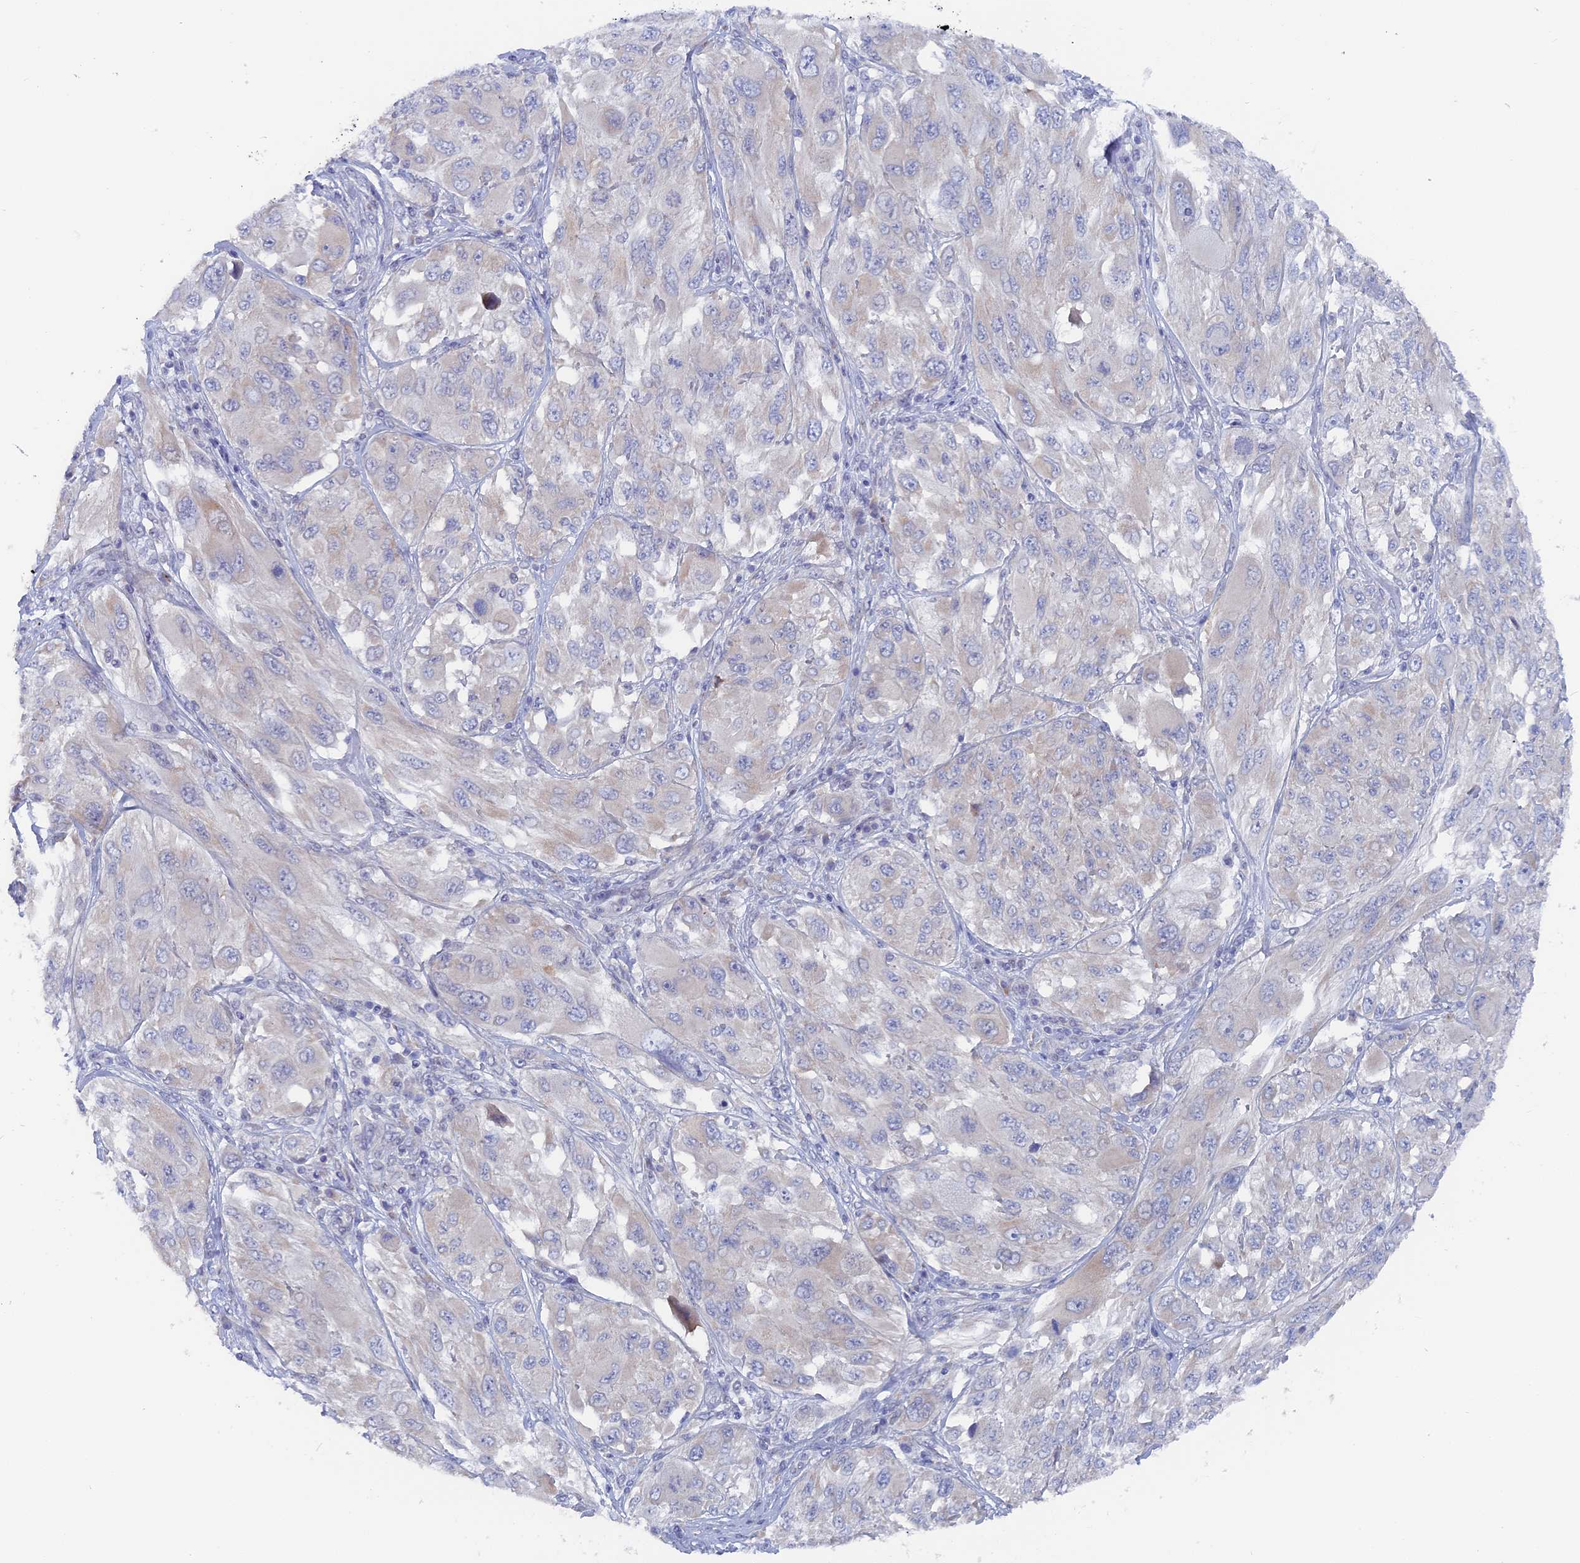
{"staining": {"intensity": "negative", "quantity": "none", "location": "none"}, "tissue": "melanoma", "cell_type": "Tumor cells", "image_type": "cancer", "snomed": [{"axis": "morphology", "description": "Malignant melanoma, NOS"}, {"axis": "topography", "description": "Skin"}], "caption": "A micrograph of human melanoma is negative for staining in tumor cells.", "gene": "DACT3", "patient": {"sex": "female", "age": 91}}